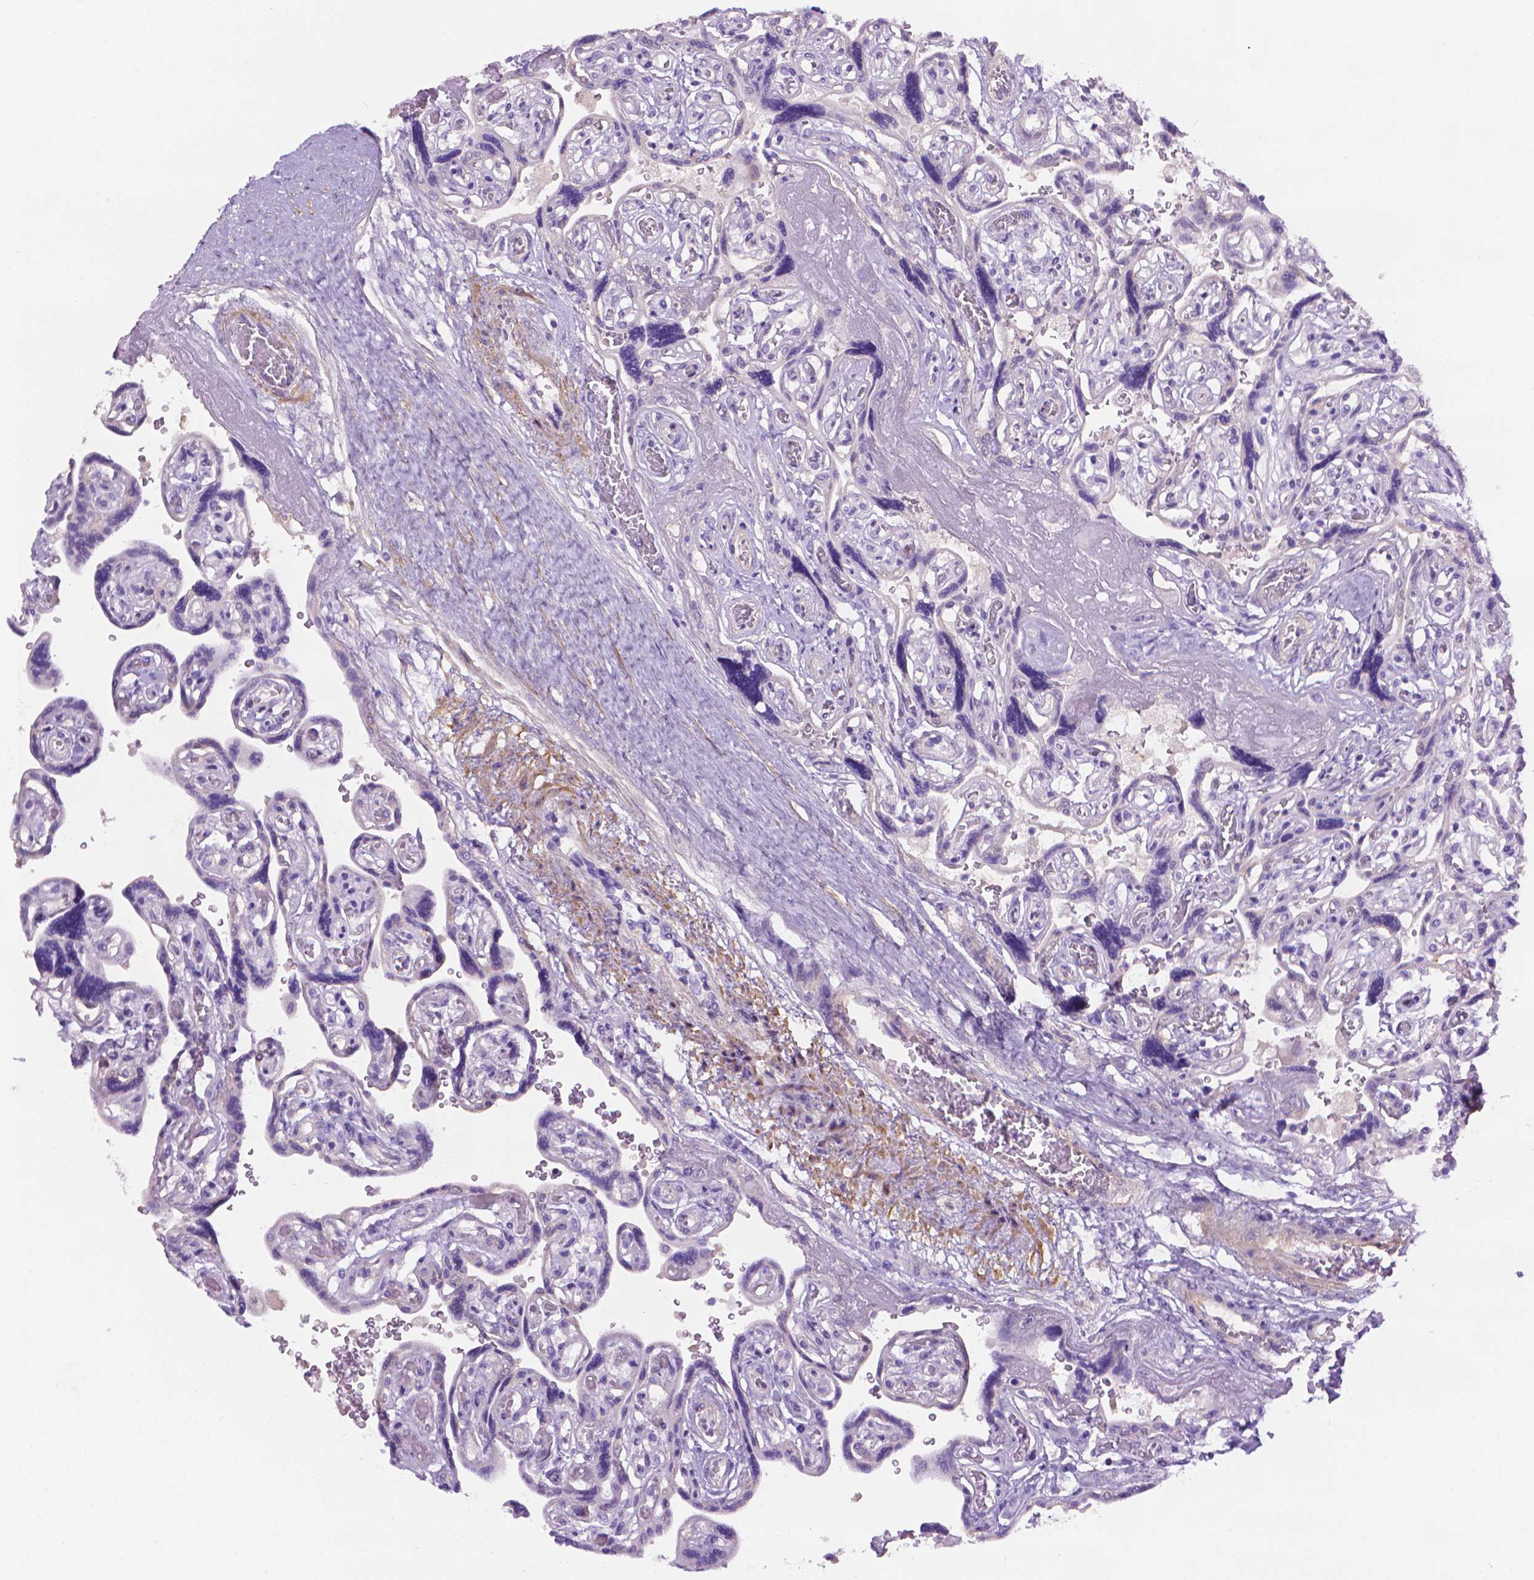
{"staining": {"intensity": "negative", "quantity": "none", "location": "none"}, "tissue": "placenta", "cell_type": "Decidual cells", "image_type": "normal", "snomed": [{"axis": "morphology", "description": "Normal tissue, NOS"}, {"axis": "topography", "description": "Placenta"}], "caption": "Immunohistochemistry image of unremarkable human placenta stained for a protein (brown), which displays no expression in decidual cells. (Stains: DAB (3,3'-diaminobenzidine) immunohistochemistry (IHC) with hematoxylin counter stain, Microscopy: brightfield microscopy at high magnification).", "gene": "FASN", "patient": {"sex": "female", "age": 32}}